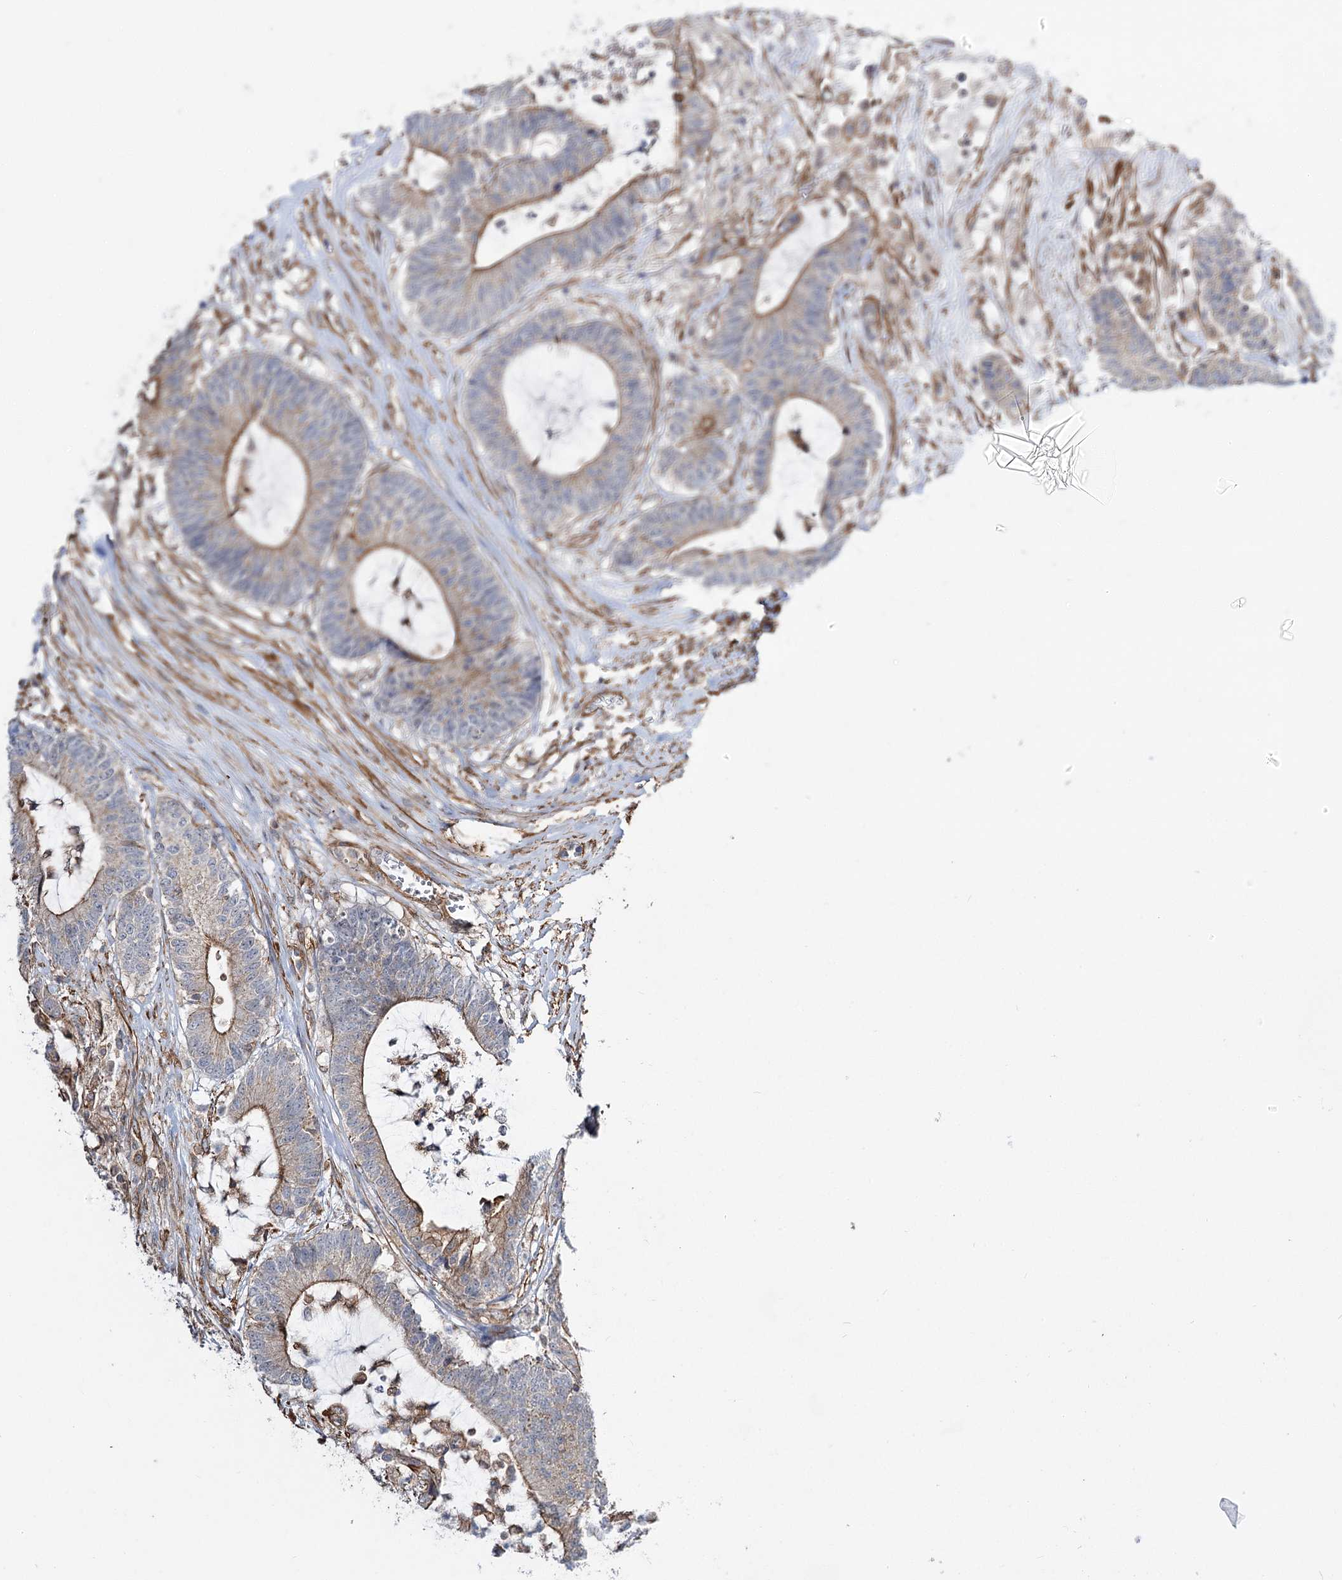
{"staining": {"intensity": "moderate", "quantity": ">75%", "location": "cytoplasmic/membranous"}, "tissue": "colorectal cancer", "cell_type": "Tumor cells", "image_type": "cancer", "snomed": [{"axis": "morphology", "description": "Adenocarcinoma, NOS"}, {"axis": "topography", "description": "Colon"}], "caption": "Immunohistochemistry (IHC) (DAB (3,3'-diaminobenzidine)) staining of colorectal cancer reveals moderate cytoplasmic/membranous protein positivity in about >75% of tumor cells. Using DAB (brown) and hematoxylin (blue) stains, captured at high magnification using brightfield microscopy.", "gene": "SH3BP5L", "patient": {"sex": "female", "age": 84}}